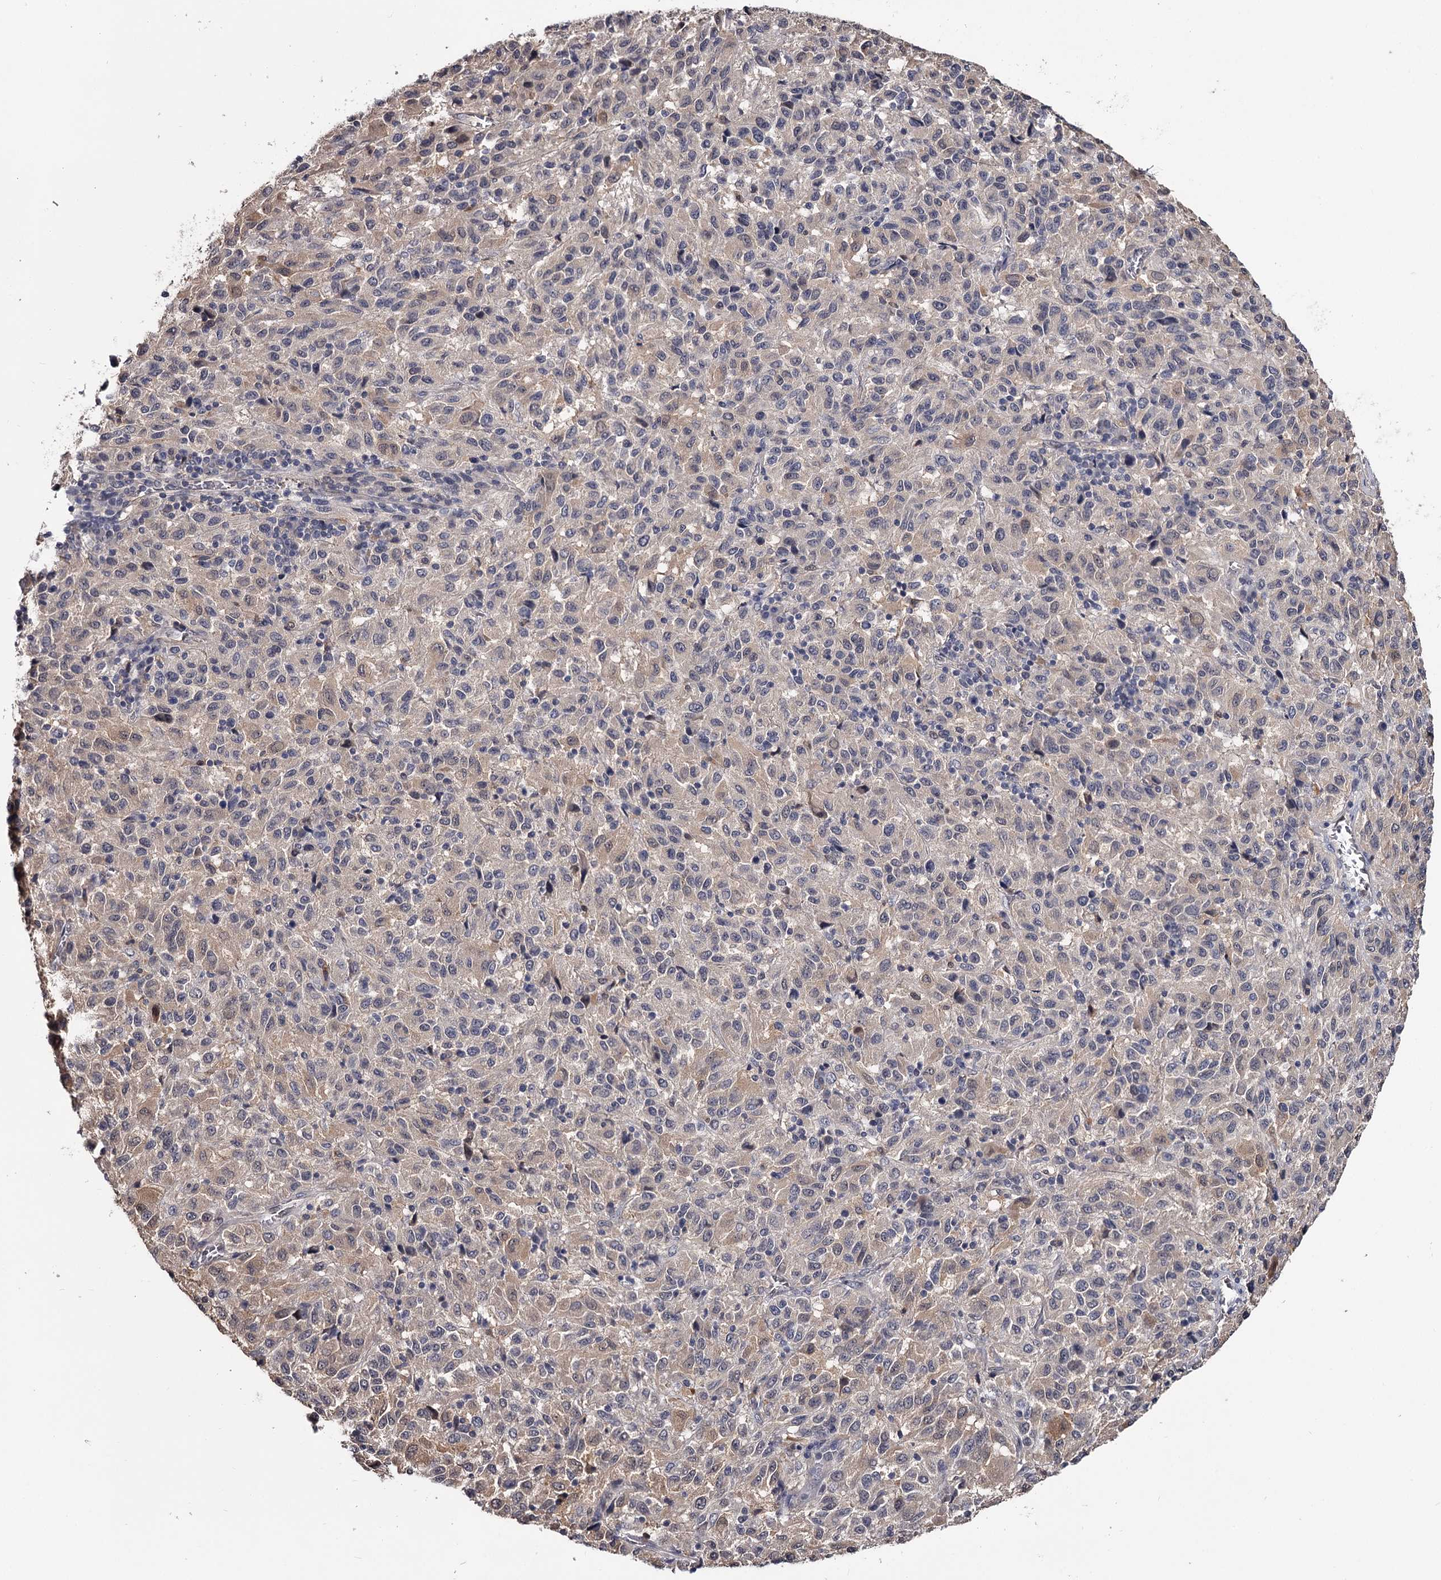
{"staining": {"intensity": "moderate", "quantity": "<25%", "location": "cytoplasmic/membranous"}, "tissue": "melanoma", "cell_type": "Tumor cells", "image_type": "cancer", "snomed": [{"axis": "morphology", "description": "Malignant melanoma, Metastatic site"}, {"axis": "topography", "description": "Lung"}], "caption": "Melanoma tissue reveals moderate cytoplasmic/membranous positivity in about <25% of tumor cells, visualized by immunohistochemistry. Nuclei are stained in blue.", "gene": "GSTO1", "patient": {"sex": "male", "age": 64}}